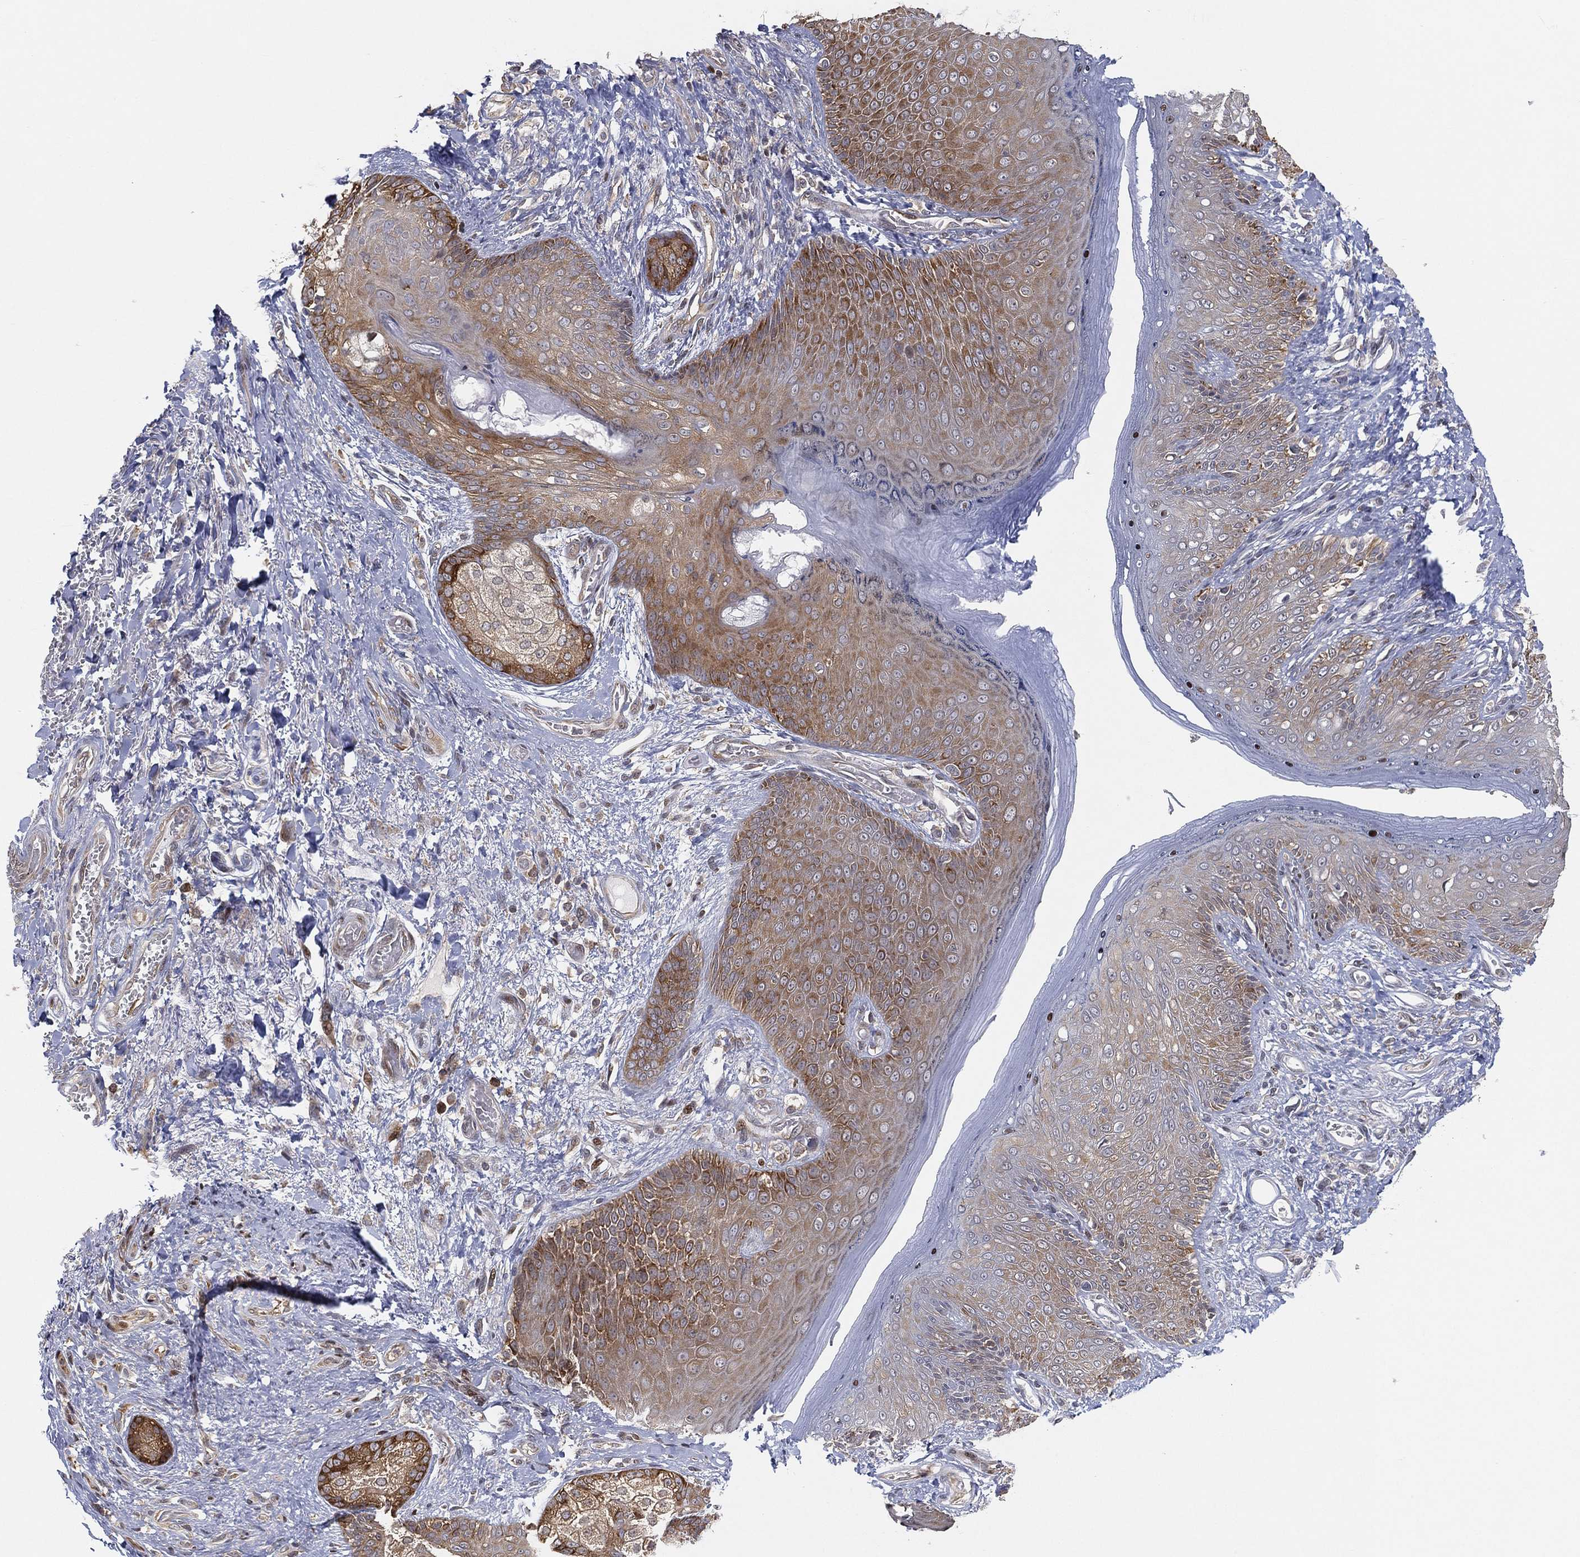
{"staining": {"intensity": "moderate", "quantity": ">75%", "location": "cytoplasmic/membranous"}, "tissue": "skin", "cell_type": "Epidermal cells", "image_type": "normal", "snomed": [{"axis": "morphology", "description": "Normal tissue, NOS"}, {"axis": "morphology", "description": "Adenocarcinoma, NOS"}, {"axis": "topography", "description": "Rectum"}, {"axis": "topography", "description": "Anal"}], "caption": "Immunohistochemistry staining of unremarkable skin, which reveals medium levels of moderate cytoplasmic/membranous expression in approximately >75% of epidermal cells indicating moderate cytoplasmic/membranous protein positivity. The staining was performed using DAB (brown) for protein detection and nuclei were counterstained in hematoxylin (blue).", "gene": "TMTC4", "patient": {"sex": "female", "age": 68}}